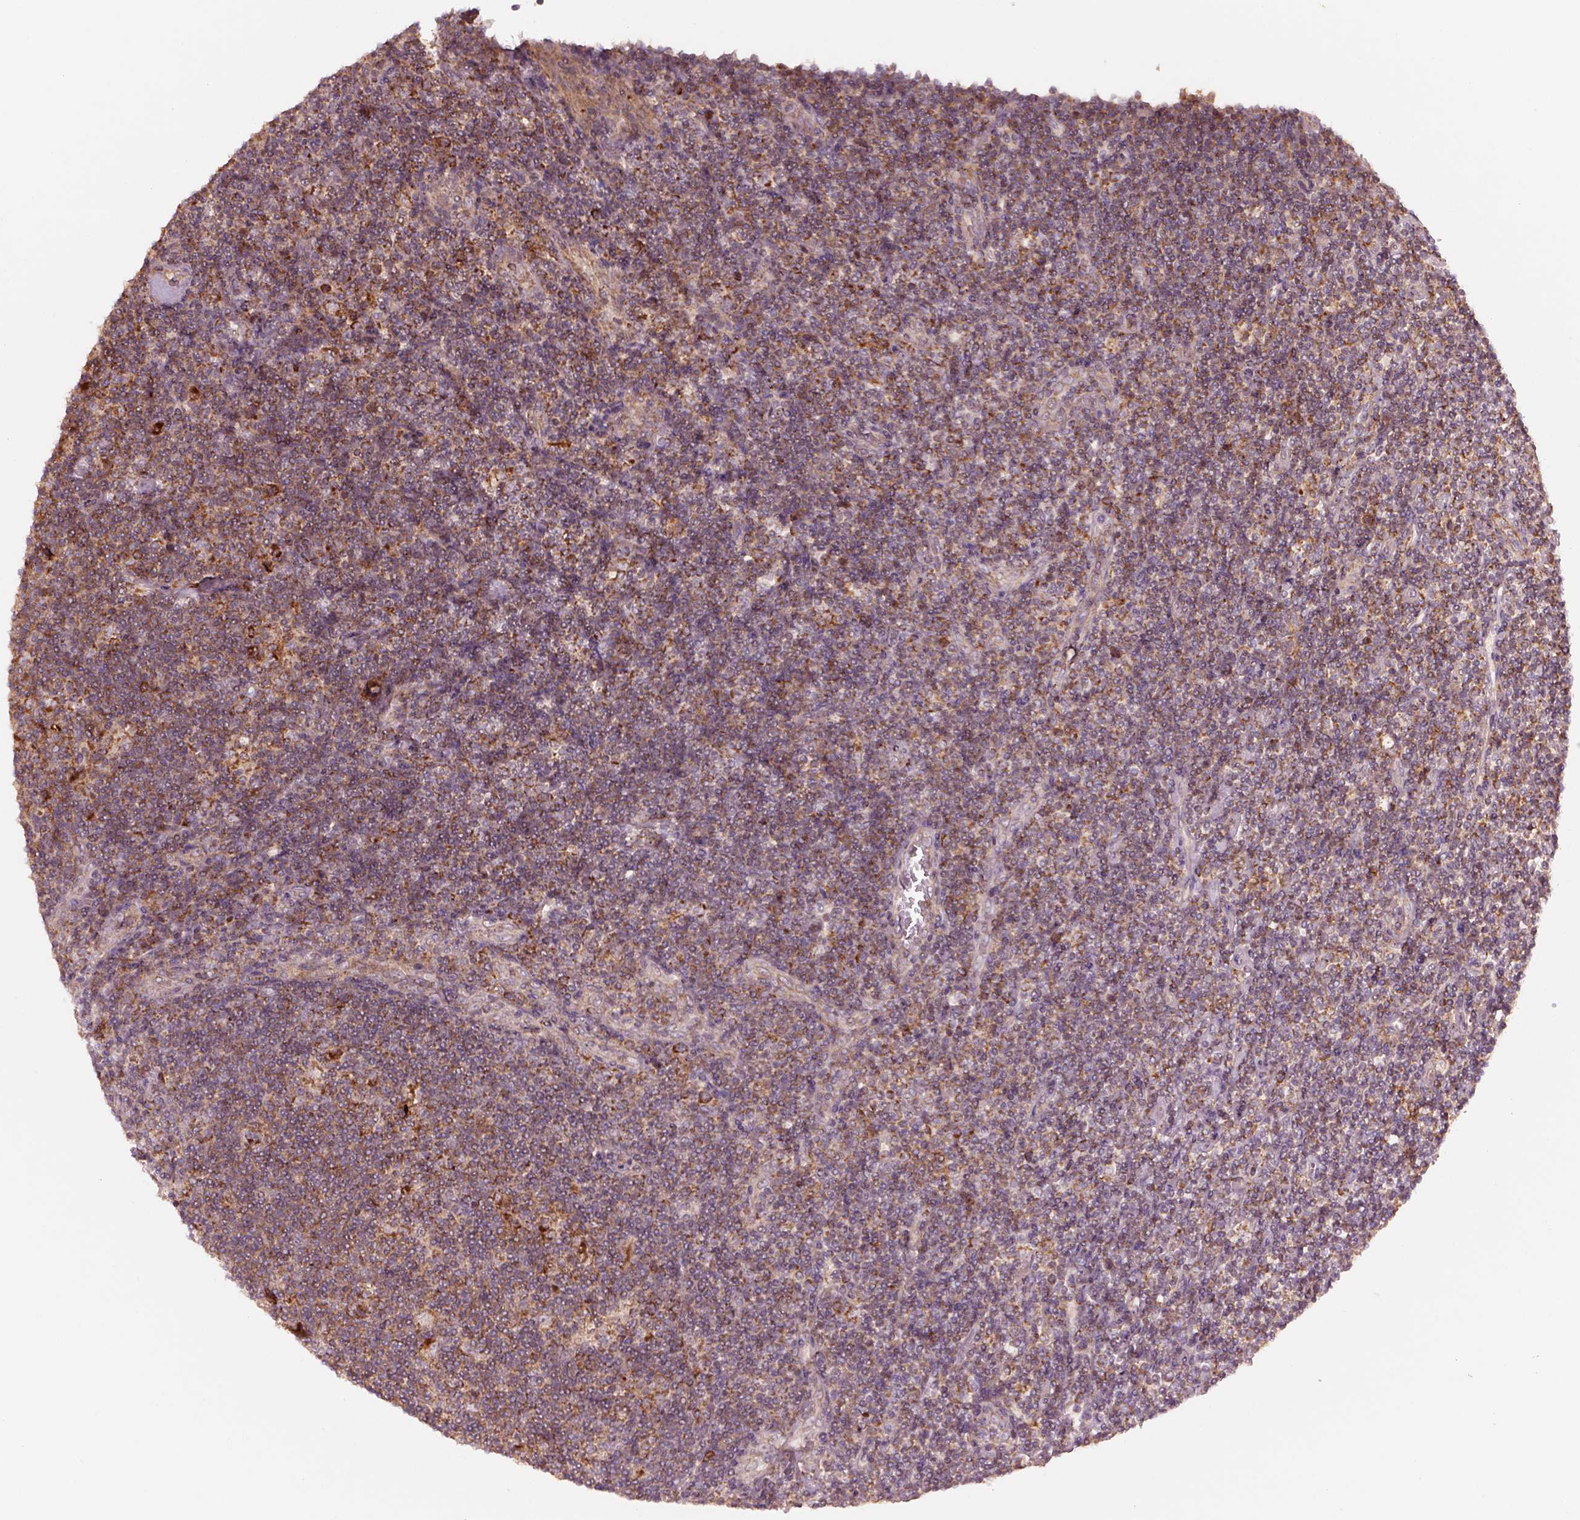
{"staining": {"intensity": "strong", "quantity": ">75%", "location": "cytoplasmic/membranous"}, "tissue": "lymphoma", "cell_type": "Tumor cells", "image_type": "cancer", "snomed": [{"axis": "morphology", "description": "Hodgkin's disease, NOS"}, {"axis": "topography", "description": "Lymph node"}], "caption": "This is a histology image of IHC staining of lymphoma, which shows strong positivity in the cytoplasmic/membranous of tumor cells.", "gene": "SLC25A5", "patient": {"sex": "male", "age": 40}}